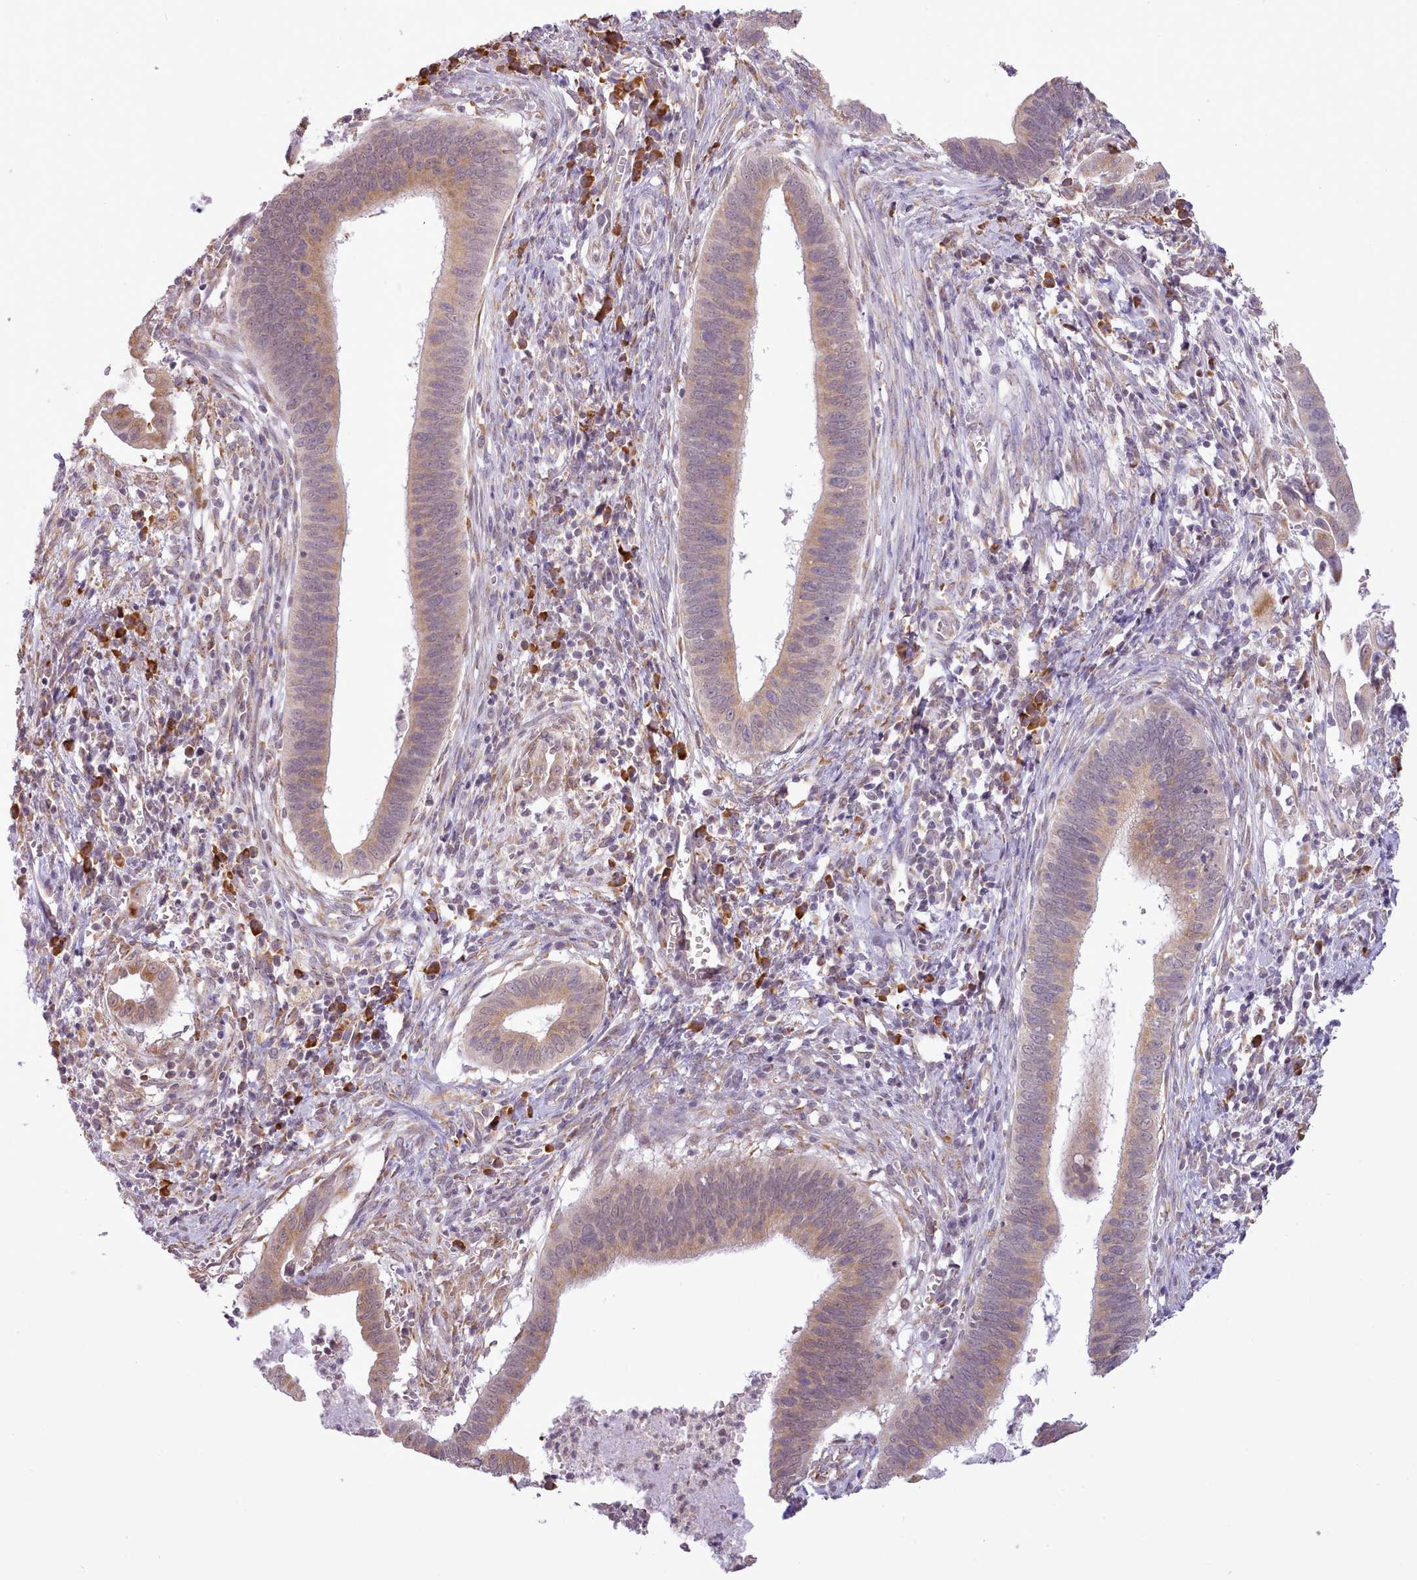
{"staining": {"intensity": "moderate", "quantity": ">75%", "location": "cytoplasmic/membranous"}, "tissue": "cervical cancer", "cell_type": "Tumor cells", "image_type": "cancer", "snomed": [{"axis": "morphology", "description": "Adenocarcinoma, NOS"}, {"axis": "topography", "description": "Cervix"}], "caption": "Brown immunohistochemical staining in cervical cancer (adenocarcinoma) demonstrates moderate cytoplasmic/membranous positivity in about >75% of tumor cells. (DAB (3,3'-diaminobenzidine) IHC with brightfield microscopy, high magnification).", "gene": "SEC61B", "patient": {"sex": "female", "age": 42}}